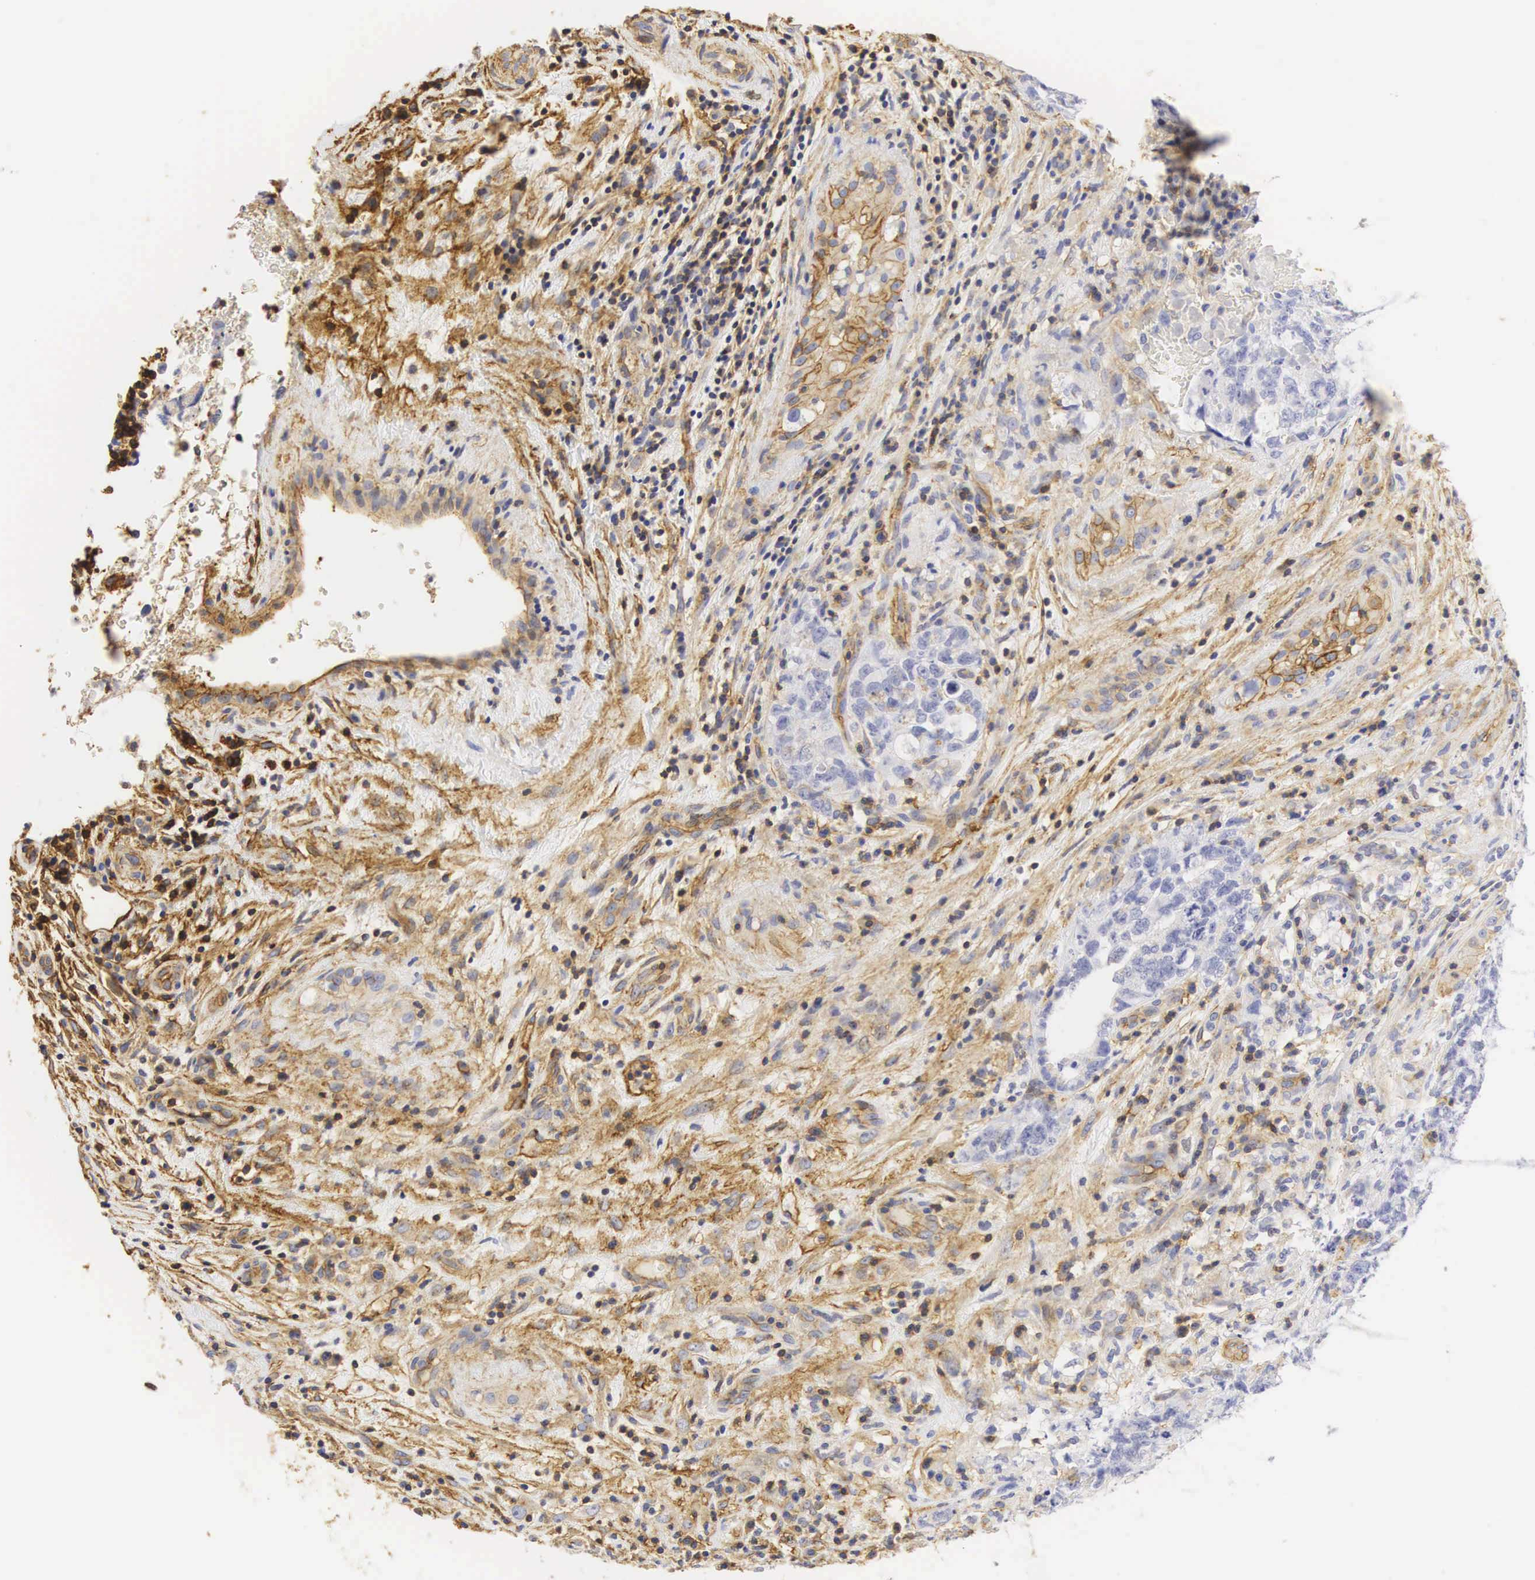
{"staining": {"intensity": "negative", "quantity": "none", "location": "none"}, "tissue": "testis cancer", "cell_type": "Tumor cells", "image_type": "cancer", "snomed": [{"axis": "morphology", "description": "Carcinoma, Embryonal, NOS"}, {"axis": "topography", "description": "Testis"}], "caption": "The IHC photomicrograph has no significant expression in tumor cells of embryonal carcinoma (testis) tissue.", "gene": "CD99", "patient": {"sex": "male", "age": 31}}